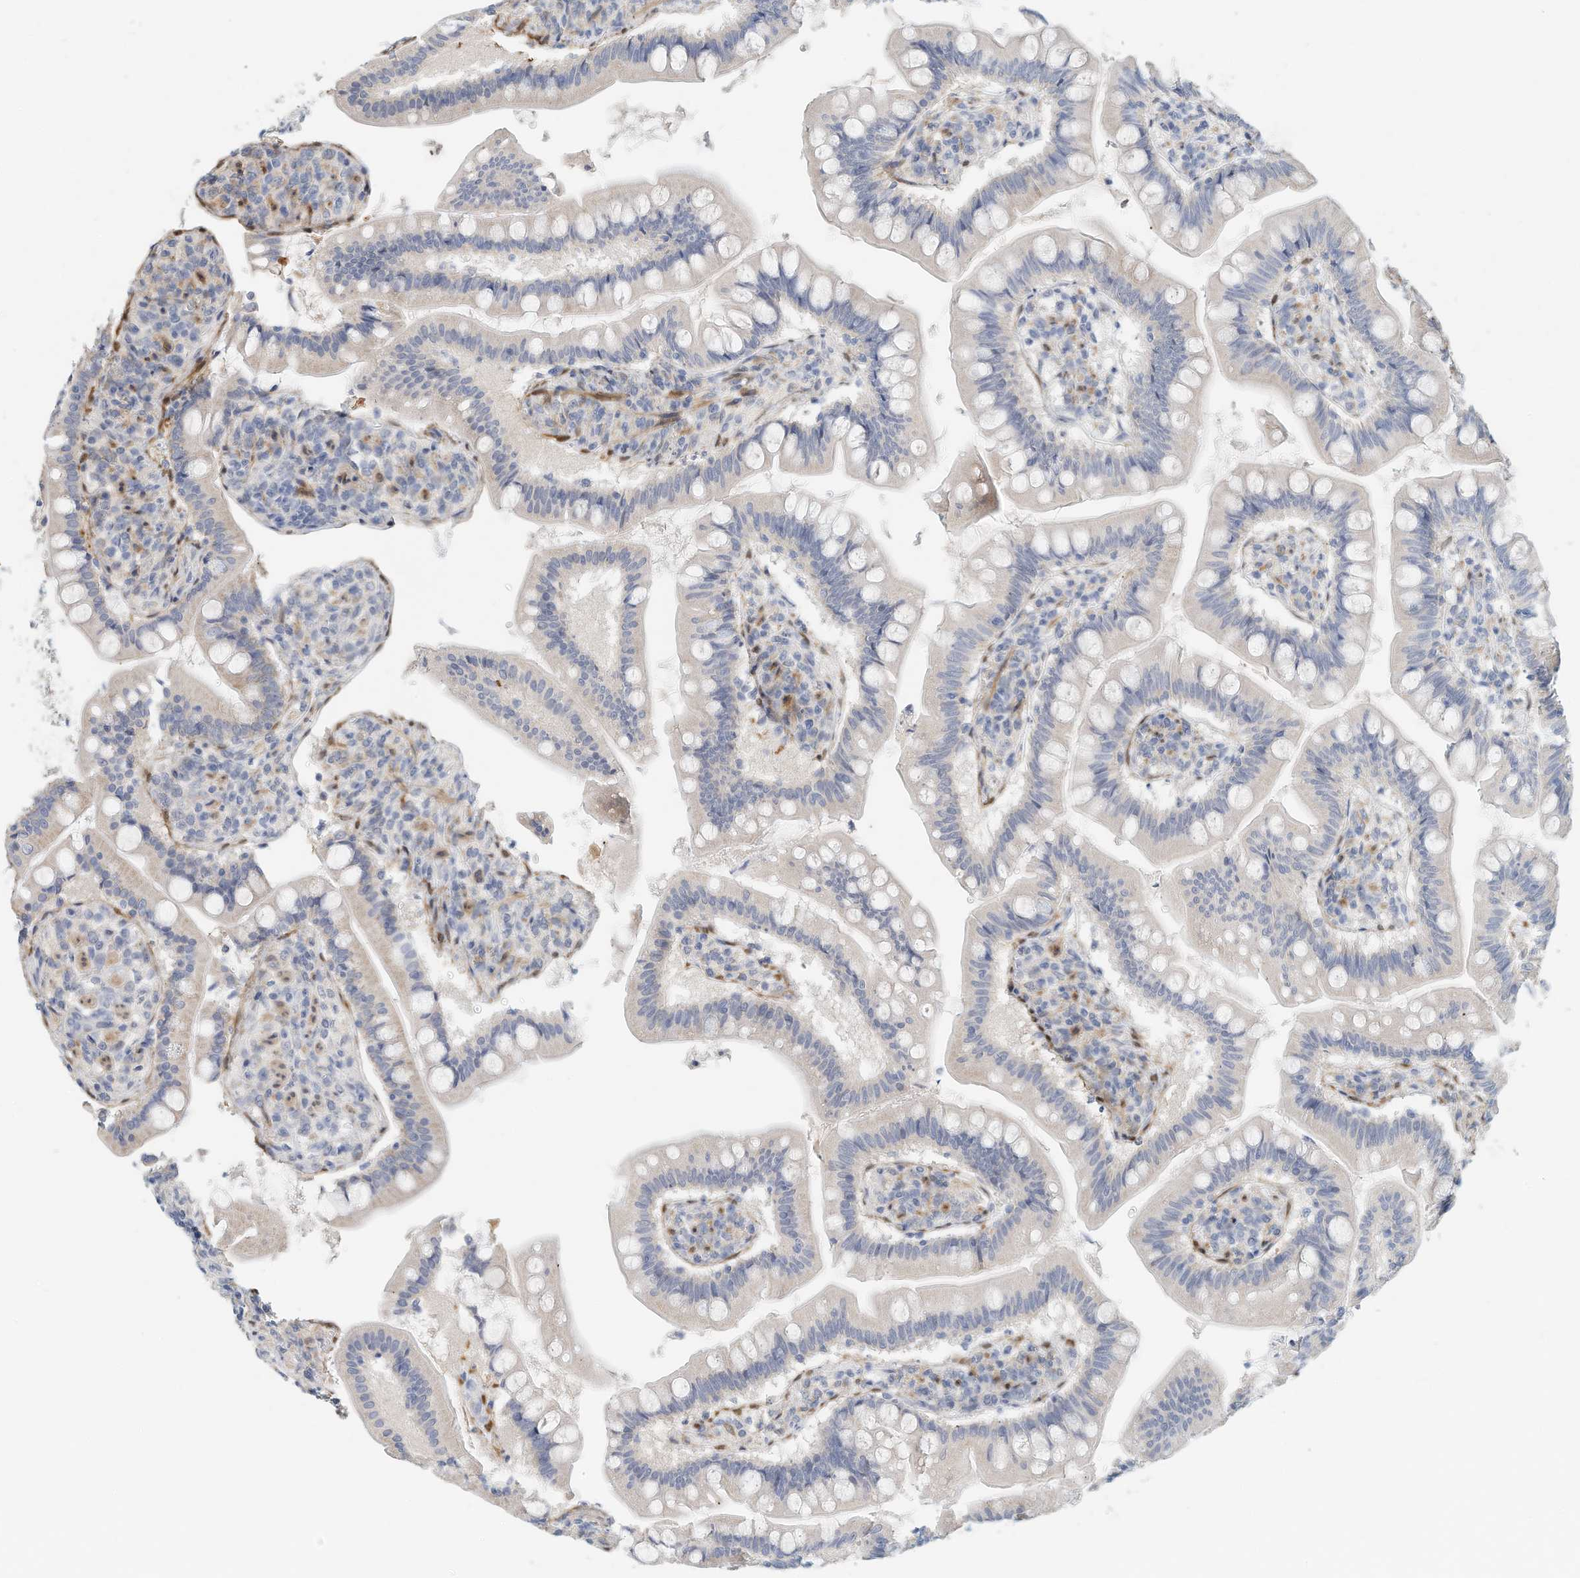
{"staining": {"intensity": "negative", "quantity": "none", "location": "none"}, "tissue": "small intestine", "cell_type": "Glandular cells", "image_type": "normal", "snomed": [{"axis": "morphology", "description": "Normal tissue, NOS"}, {"axis": "topography", "description": "Small intestine"}], "caption": "The histopathology image displays no significant expression in glandular cells of small intestine.", "gene": "ARHGAP28", "patient": {"sex": "male", "age": 7}}